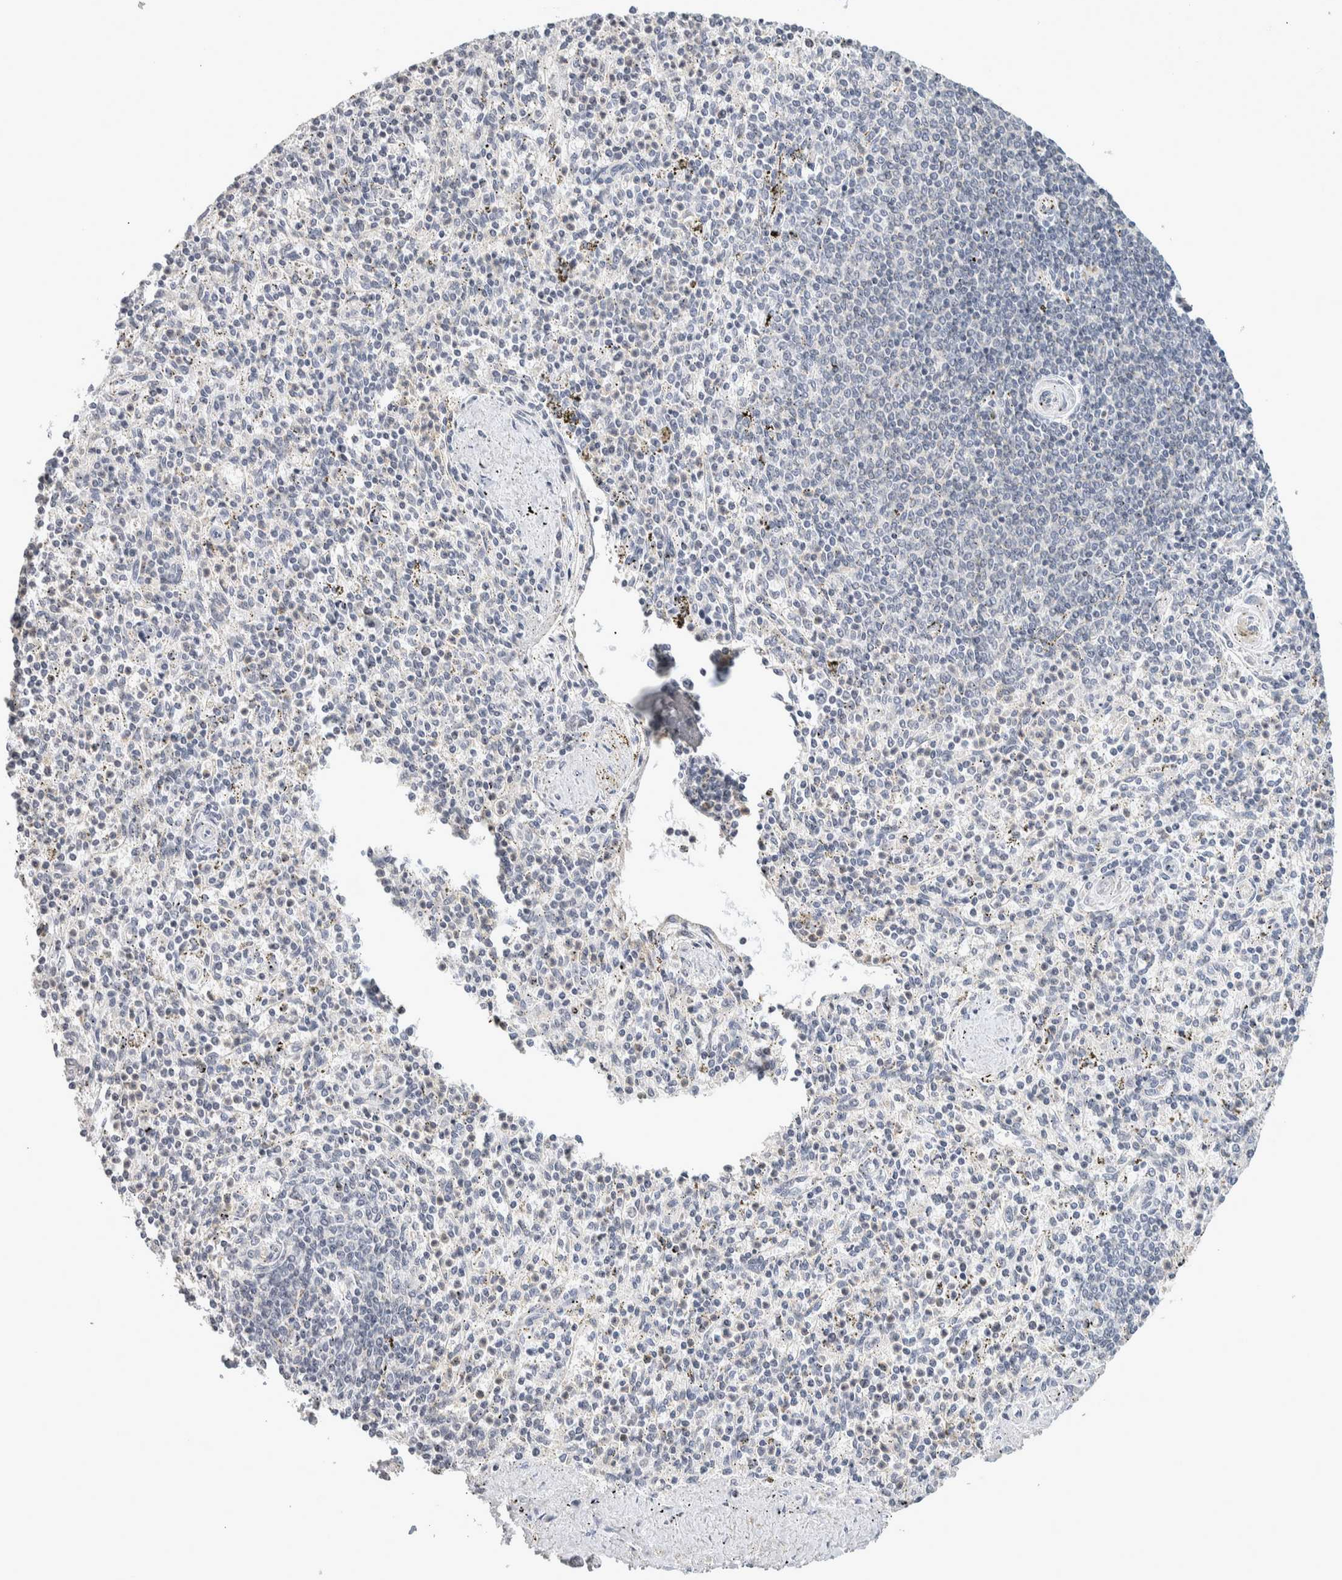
{"staining": {"intensity": "negative", "quantity": "none", "location": "none"}, "tissue": "spleen", "cell_type": "Cells in red pulp", "image_type": "normal", "snomed": [{"axis": "morphology", "description": "Normal tissue, NOS"}, {"axis": "topography", "description": "Spleen"}], "caption": "This is a photomicrograph of immunohistochemistry (IHC) staining of unremarkable spleen, which shows no staining in cells in red pulp. Brightfield microscopy of immunohistochemistry stained with DAB (3,3'-diaminobenzidine) (brown) and hematoxylin (blue), captured at high magnification.", "gene": "CRAT", "patient": {"sex": "male", "age": 72}}